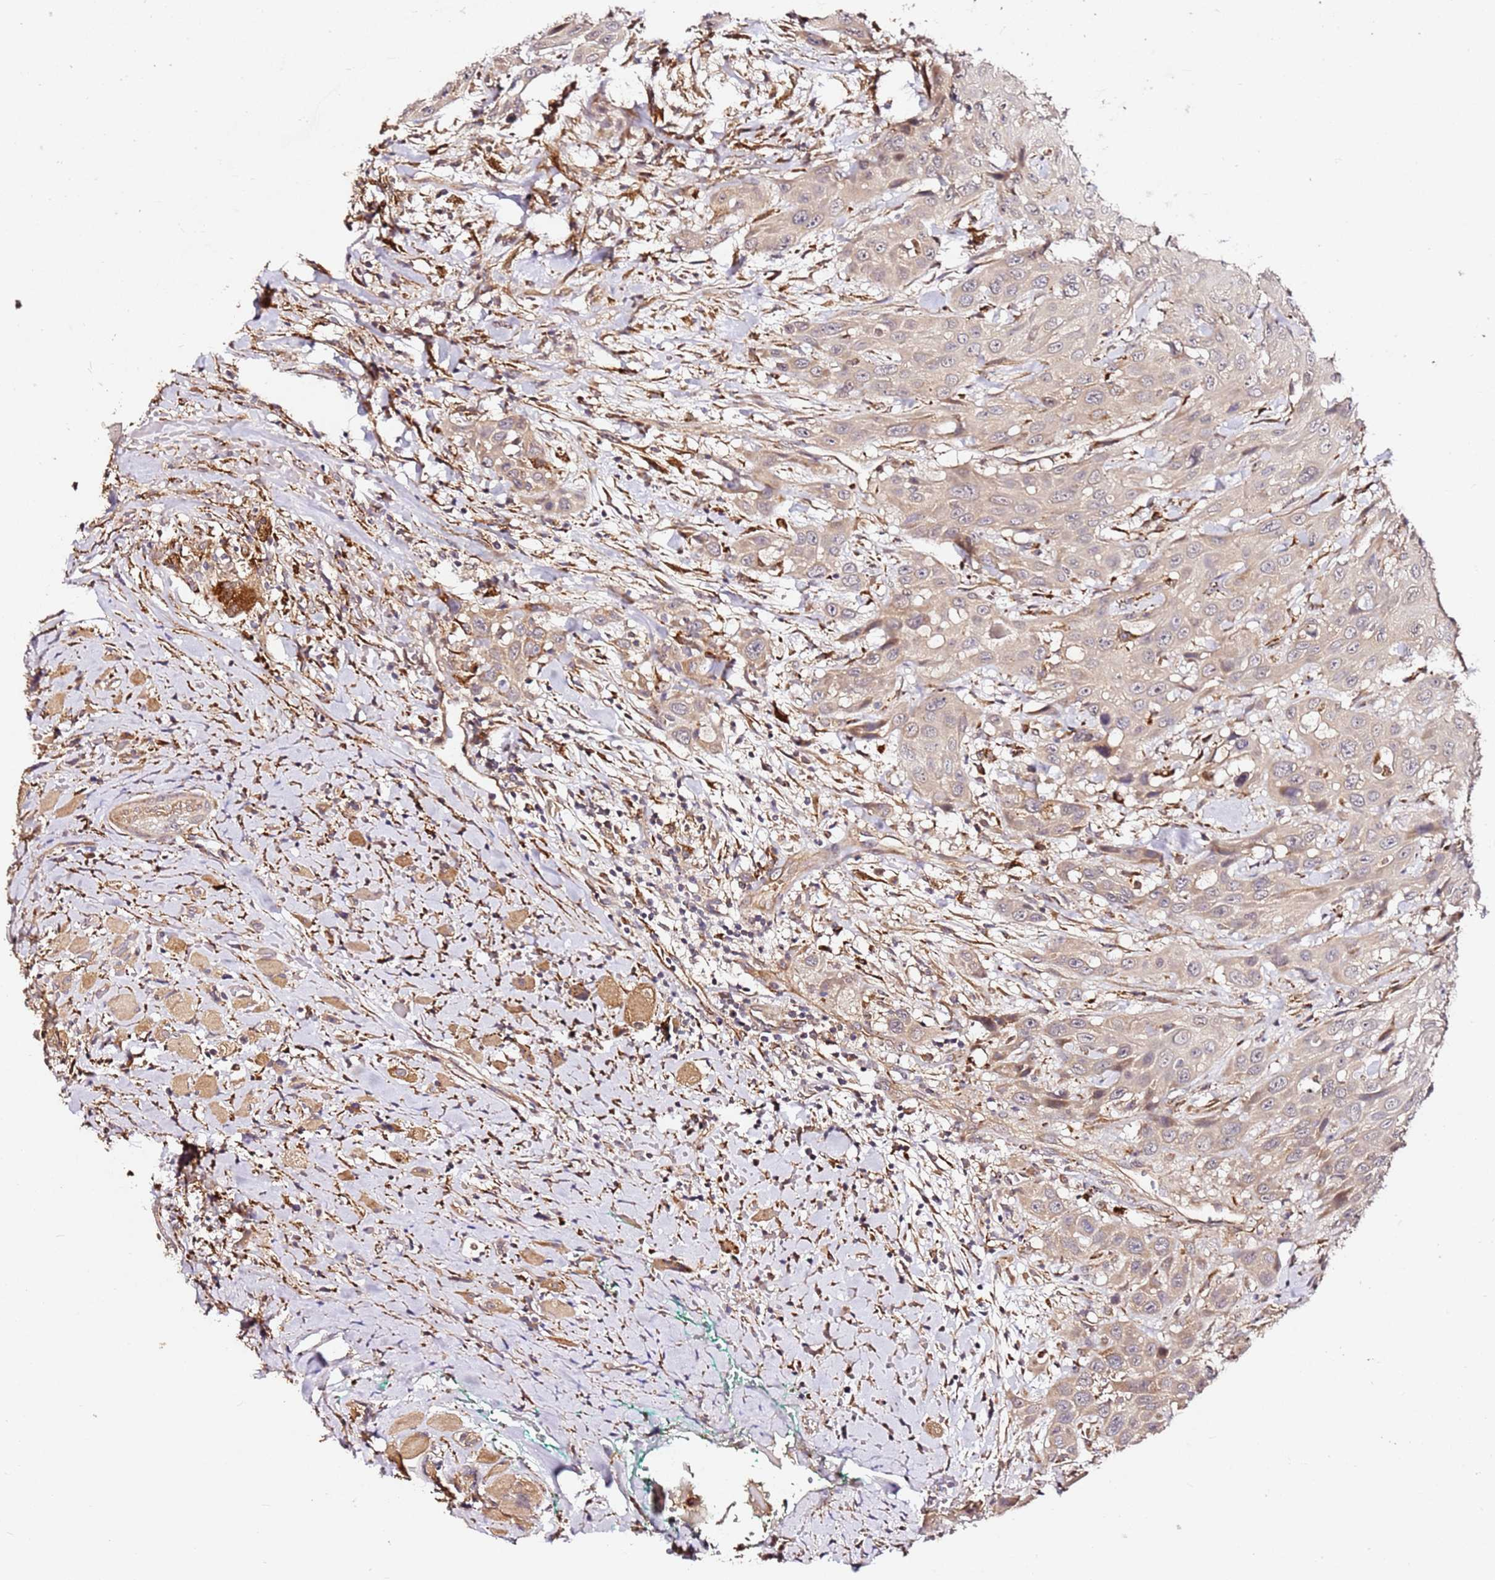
{"staining": {"intensity": "weak", "quantity": "25%-75%", "location": "cytoplasmic/membranous"}, "tissue": "head and neck cancer", "cell_type": "Tumor cells", "image_type": "cancer", "snomed": [{"axis": "morphology", "description": "Squamous cell carcinoma, NOS"}, {"axis": "topography", "description": "Head-Neck"}], "caption": "Head and neck squamous cell carcinoma tissue reveals weak cytoplasmic/membranous positivity in approximately 25%-75% of tumor cells", "gene": "ALG11", "patient": {"sex": "male", "age": 81}}